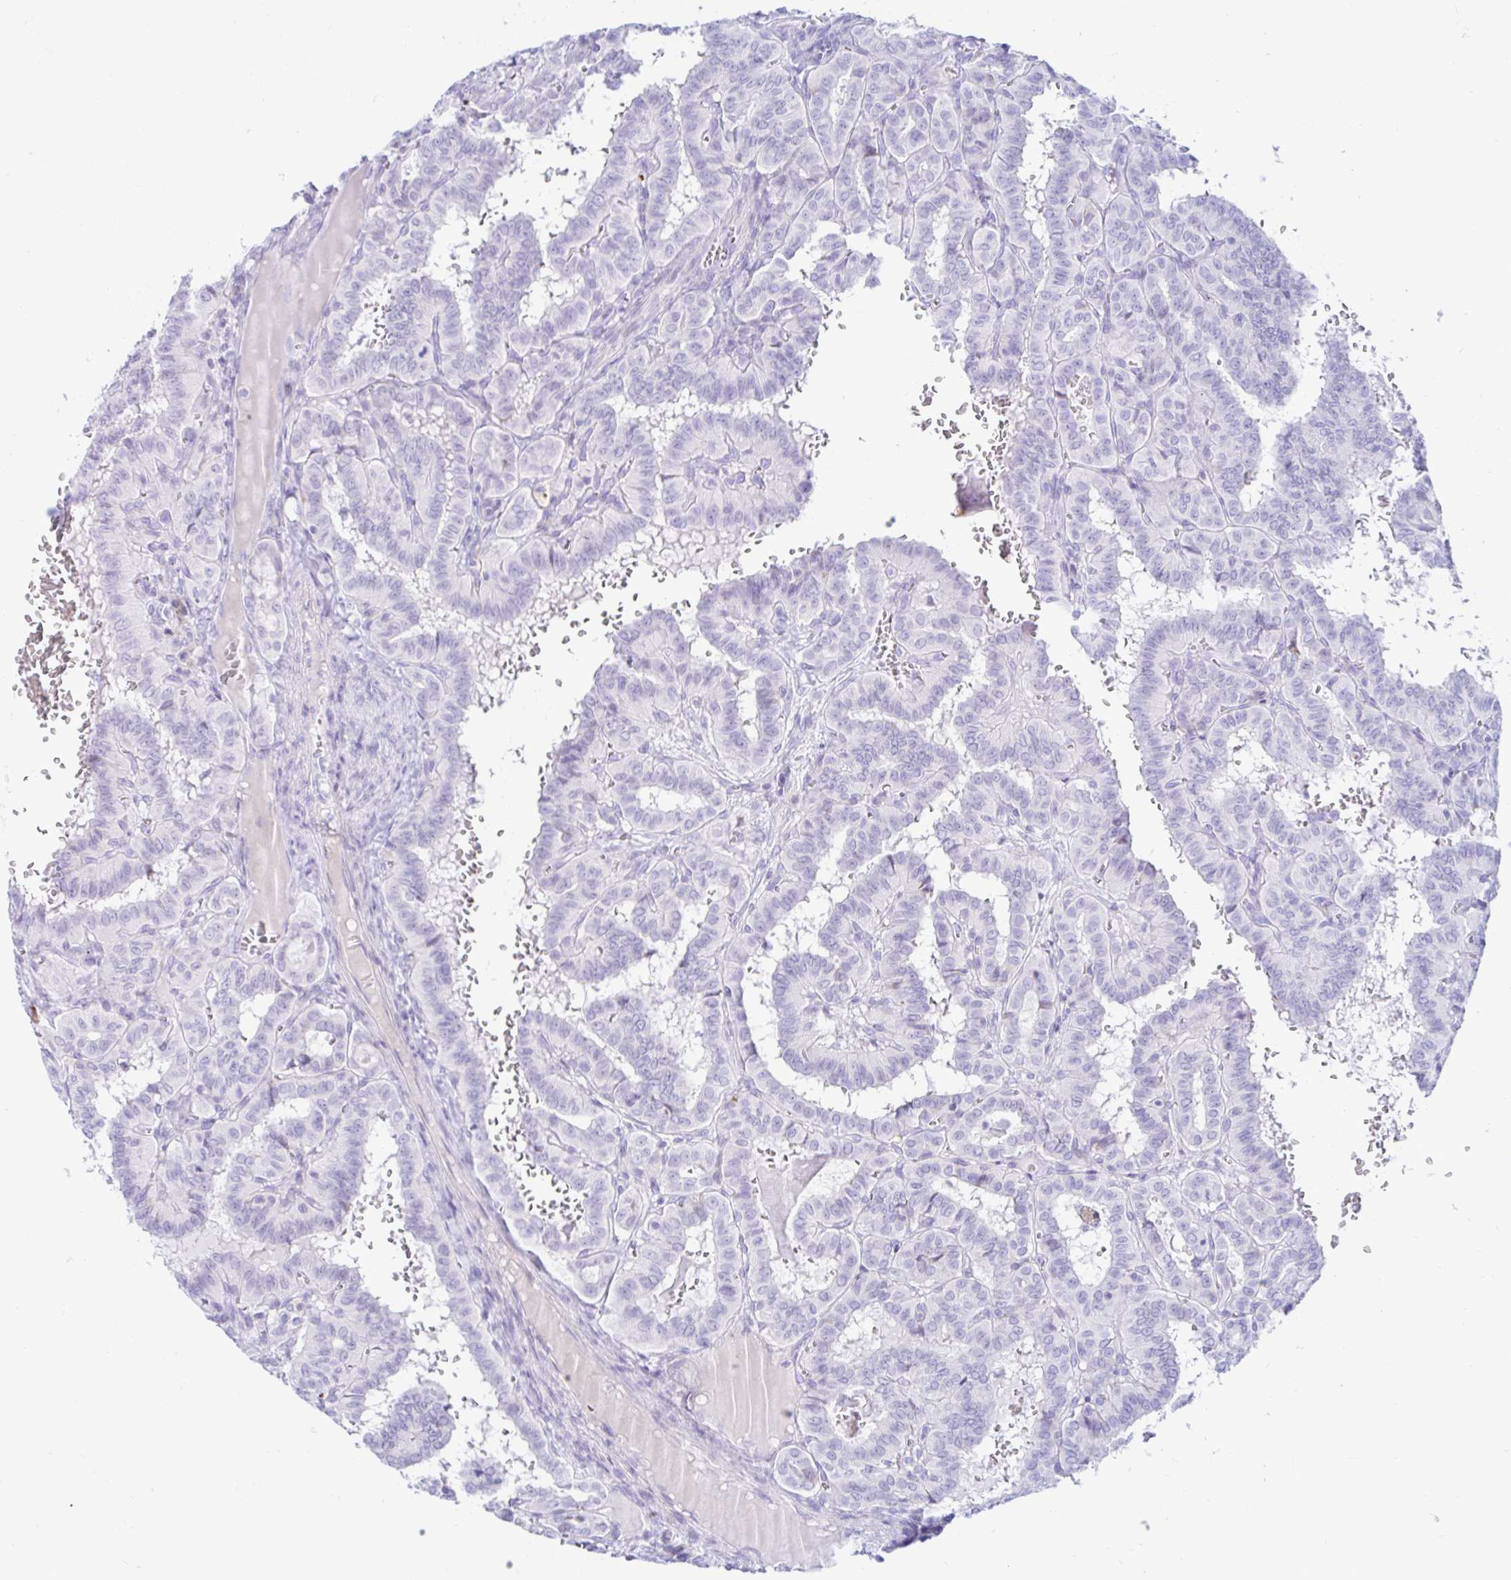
{"staining": {"intensity": "negative", "quantity": "none", "location": "none"}, "tissue": "thyroid cancer", "cell_type": "Tumor cells", "image_type": "cancer", "snomed": [{"axis": "morphology", "description": "Papillary adenocarcinoma, NOS"}, {"axis": "topography", "description": "Thyroid gland"}], "caption": "Tumor cells show no significant protein staining in papillary adenocarcinoma (thyroid).", "gene": "BEST1", "patient": {"sex": "female", "age": 21}}